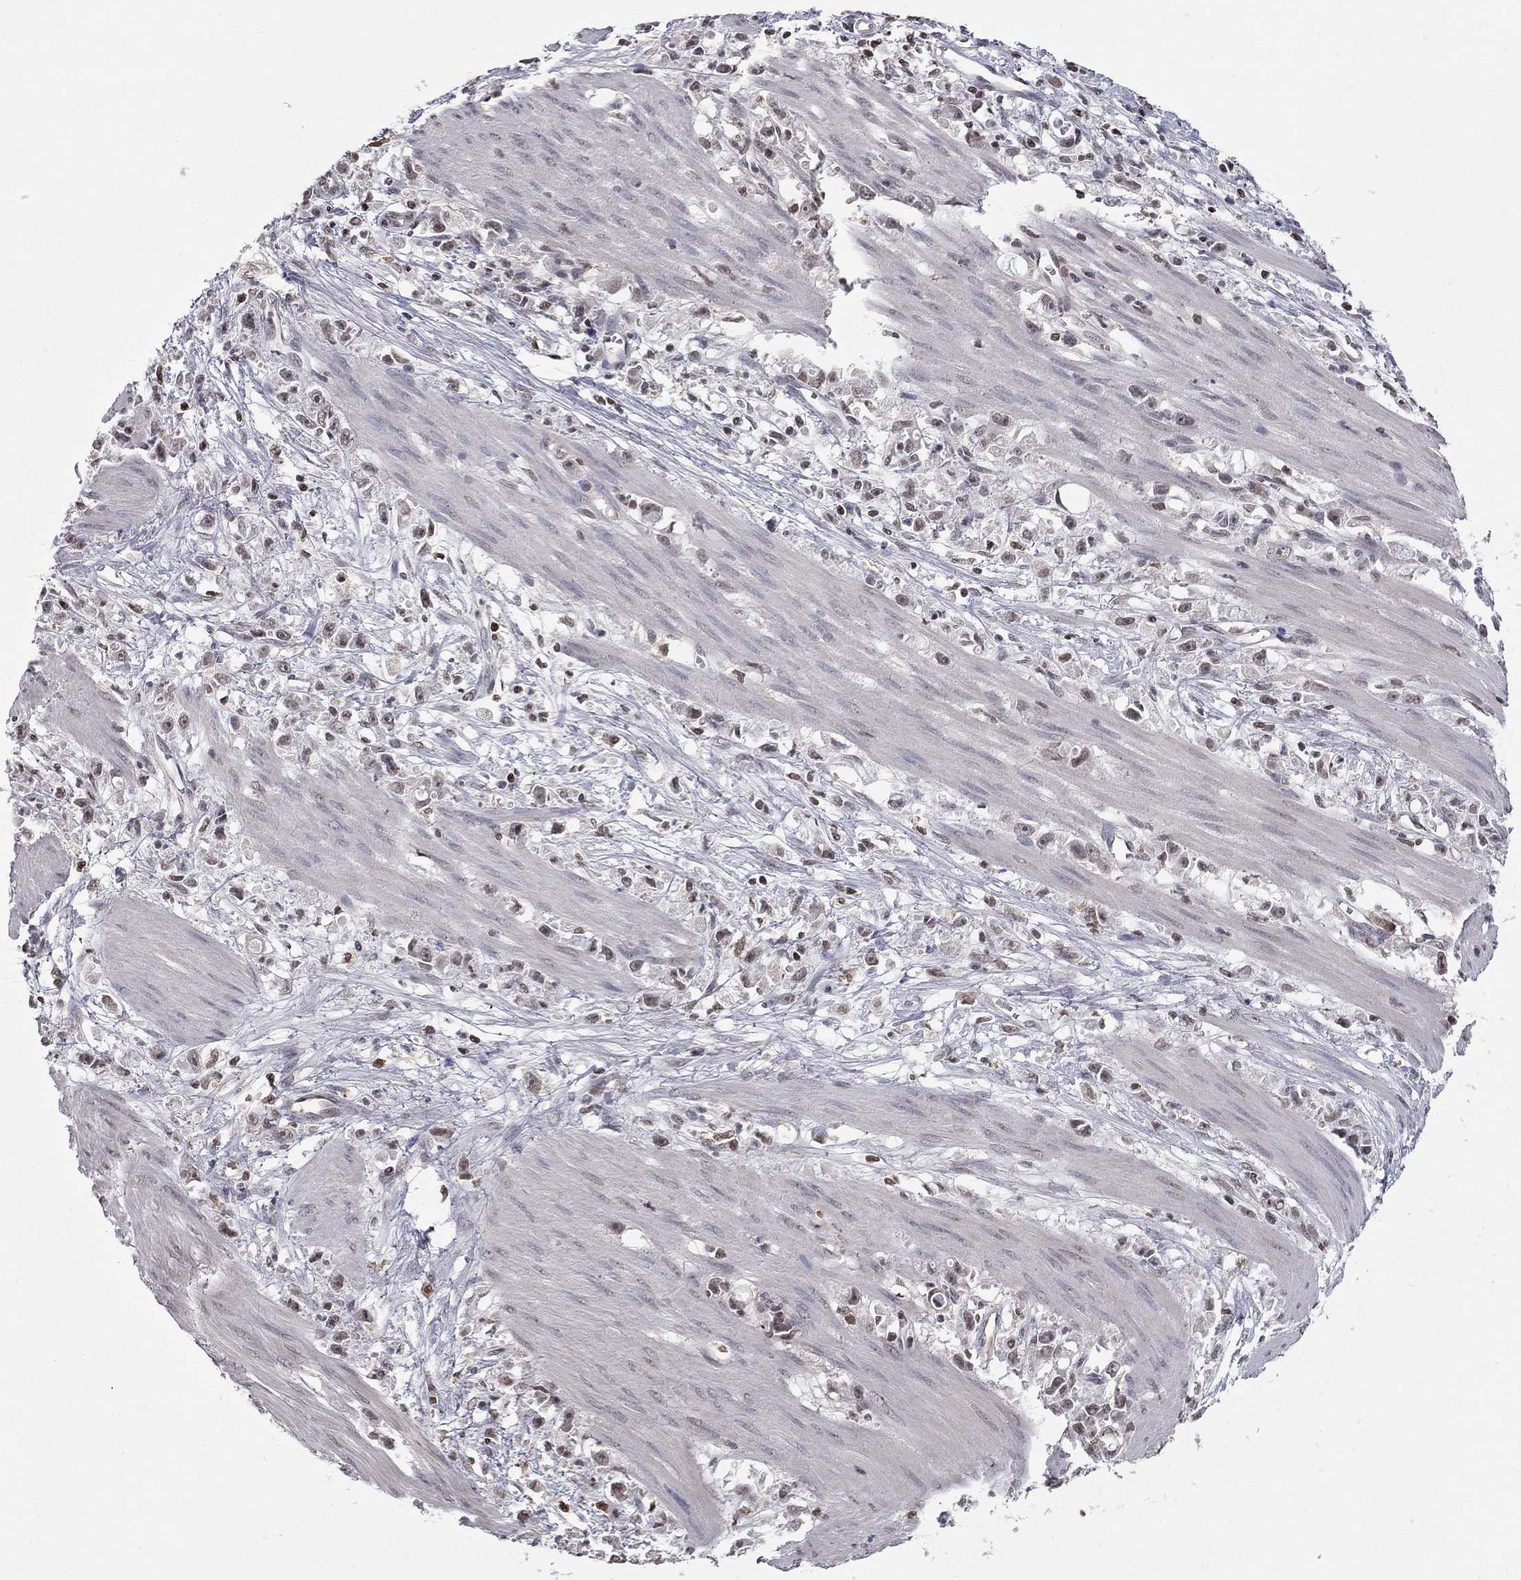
{"staining": {"intensity": "weak", "quantity": "25%-75%", "location": "nuclear"}, "tissue": "stomach cancer", "cell_type": "Tumor cells", "image_type": "cancer", "snomed": [{"axis": "morphology", "description": "Adenocarcinoma, NOS"}, {"axis": "topography", "description": "Stomach"}], "caption": "Protein staining exhibits weak nuclear expression in about 25%-75% of tumor cells in stomach cancer.", "gene": "RFWD3", "patient": {"sex": "female", "age": 59}}